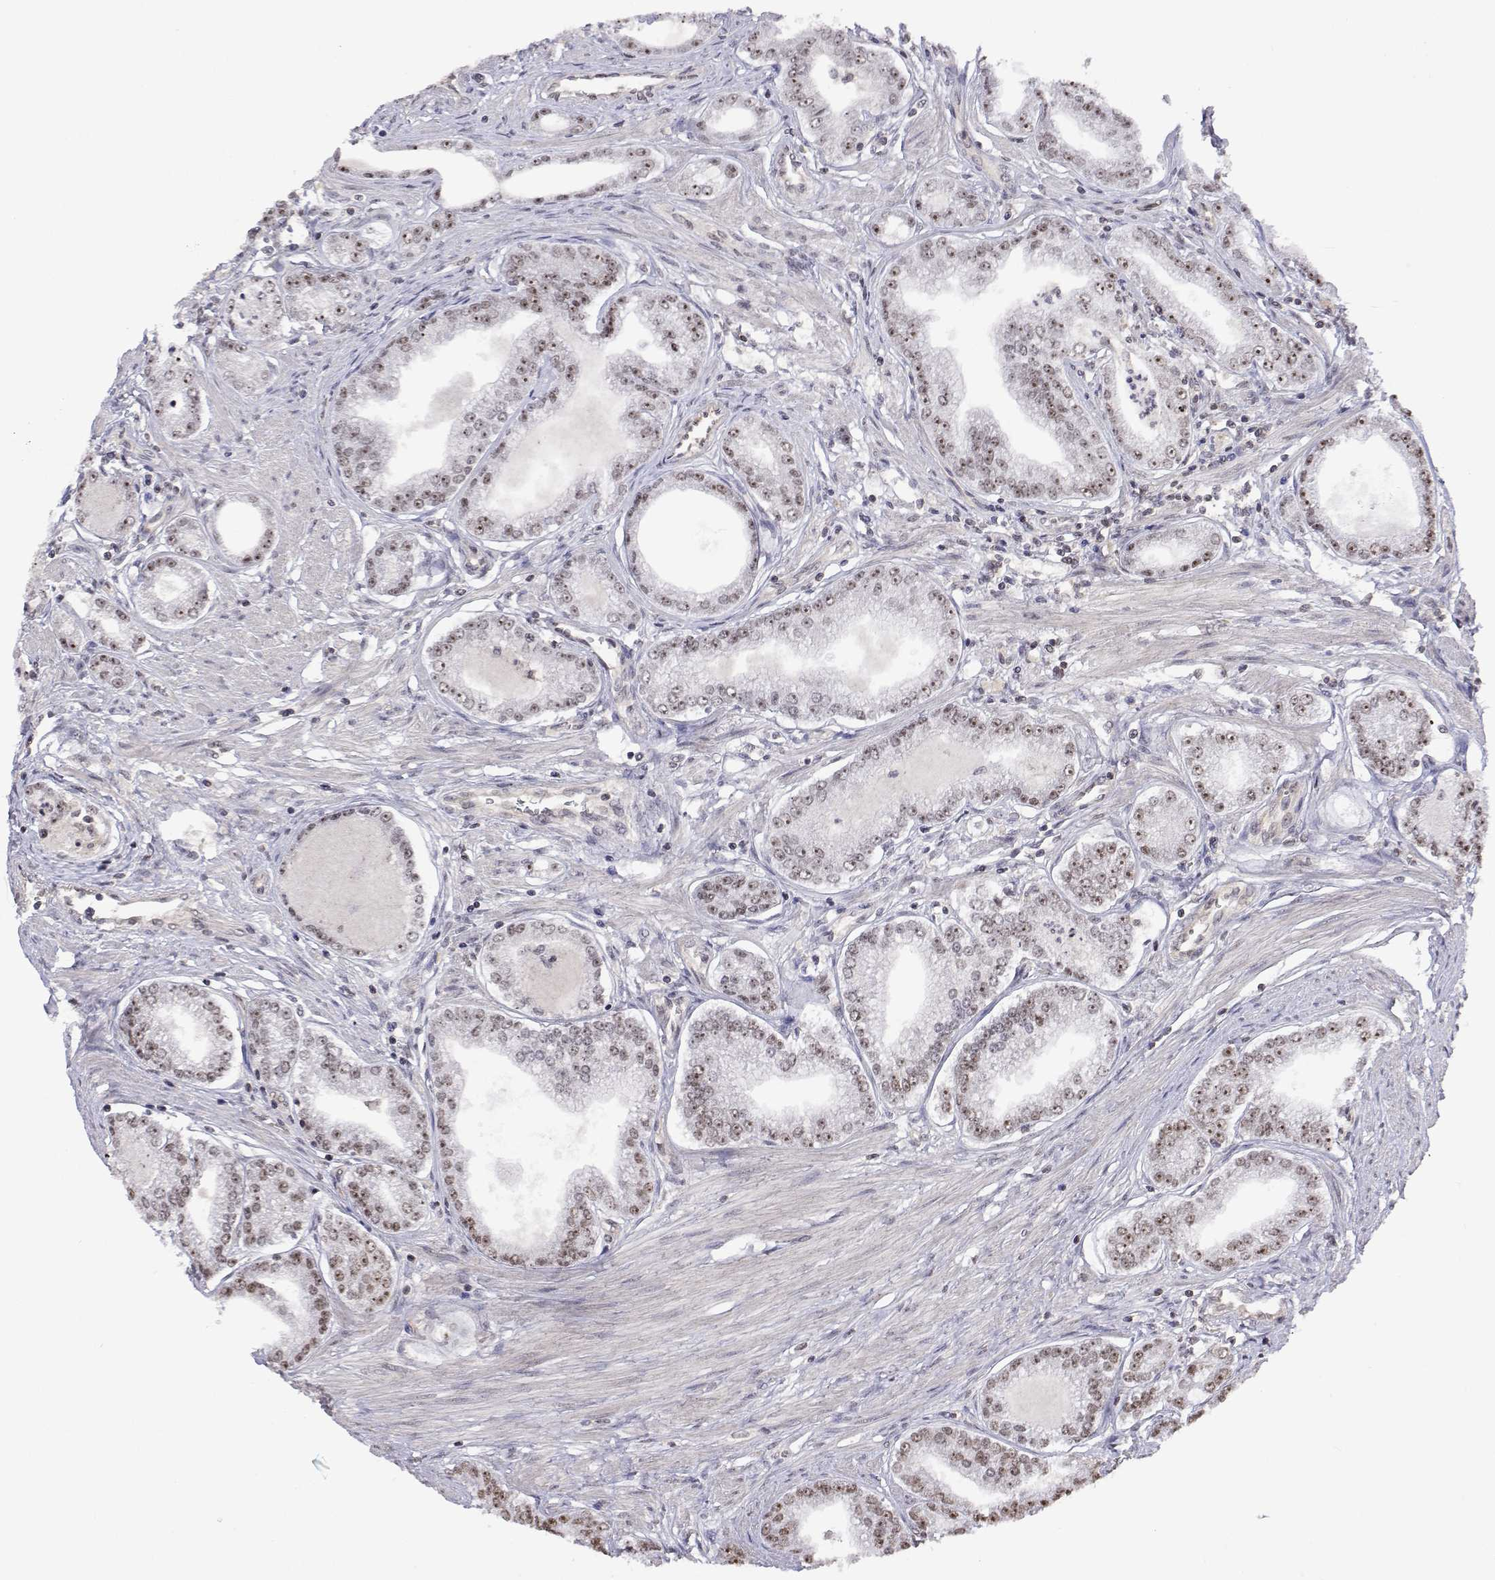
{"staining": {"intensity": "weak", "quantity": "25%-75%", "location": "nuclear"}, "tissue": "prostate cancer", "cell_type": "Tumor cells", "image_type": "cancer", "snomed": [{"axis": "morphology", "description": "Adenocarcinoma, NOS"}, {"axis": "topography", "description": "Prostate"}], "caption": "This is a micrograph of IHC staining of prostate adenocarcinoma, which shows weak staining in the nuclear of tumor cells.", "gene": "NHP2", "patient": {"sex": "male", "age": 71}}